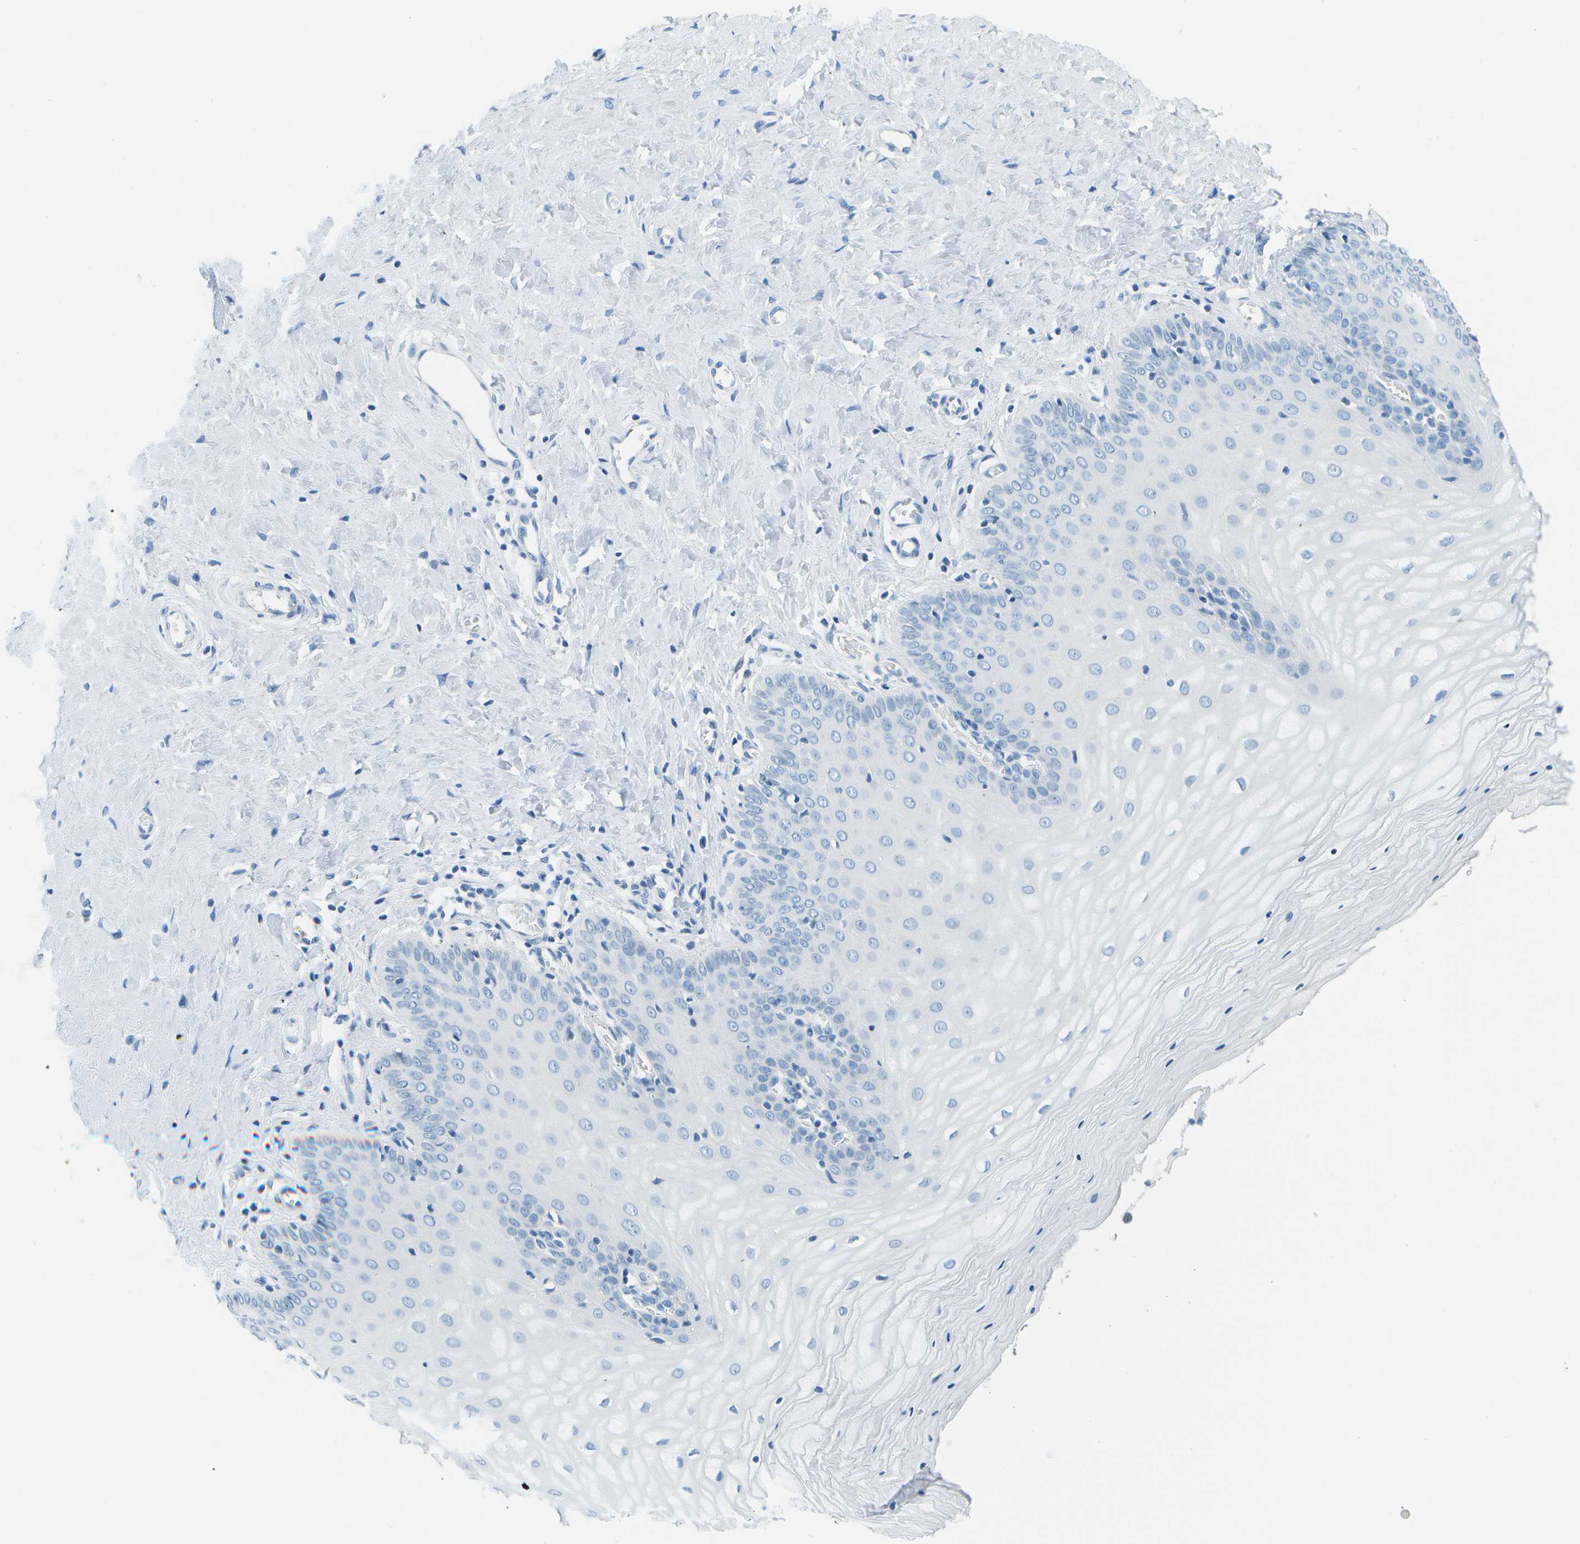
{"staining": {"intensity": "negative", "quantity": "none", "location": "none"}, "tissue": "cervix", "cell_type": "Squamous epithelial cells", "image_type": "normal", "snomed": [{"axis": "morphology", "description": "Normal tissue, NOS"}, {"axis": "topography", "description": "Cervix"}], "caption": "Immunohistochemistry (IHC) of unremarkable human cervix displays no expression in squamous epithelial cells.", "gene": "CDHR2", "patient": {"sex": "female", "age": 55}}